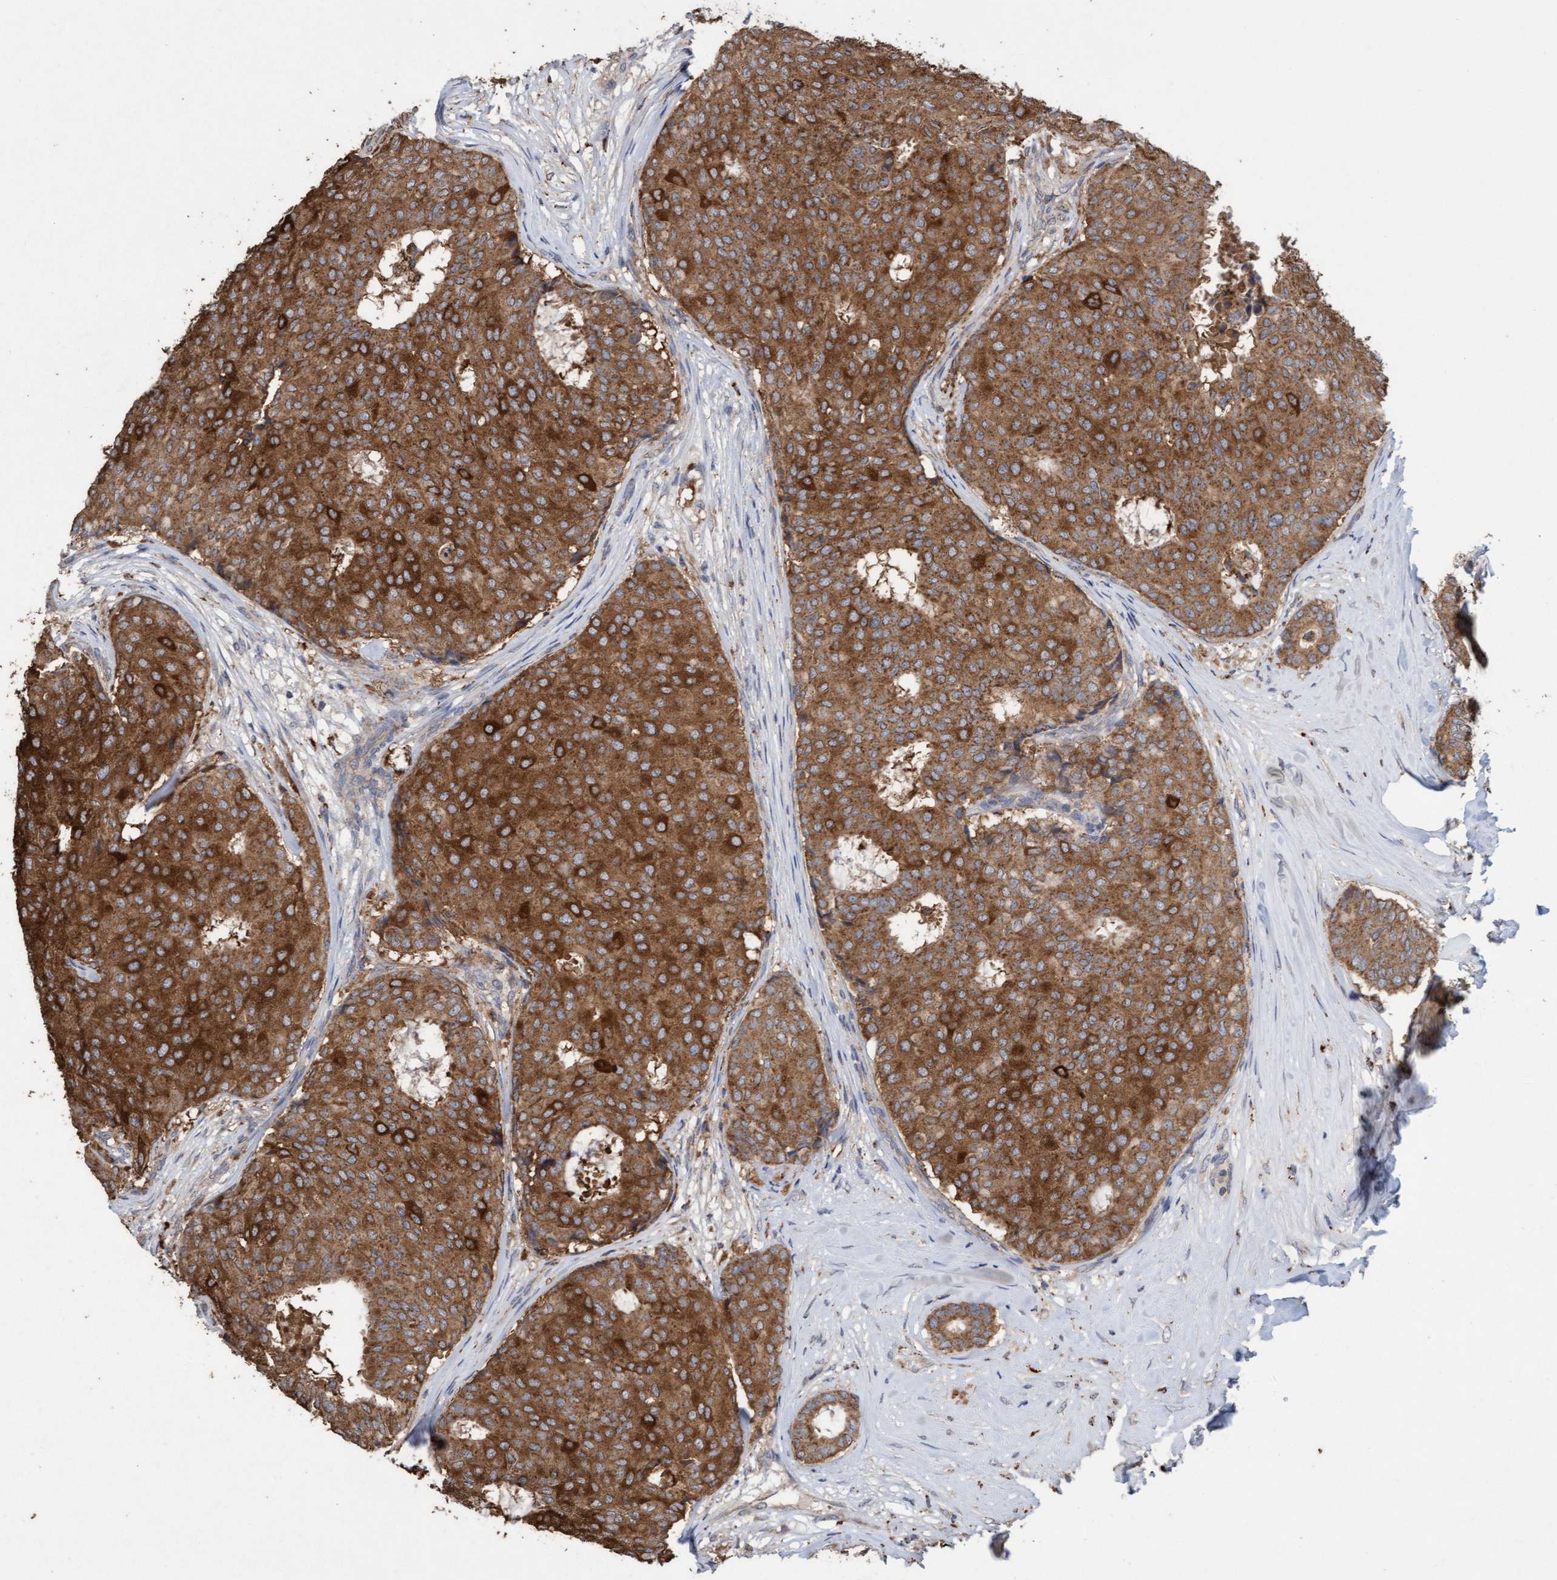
{"staining": {"intensity": "moderate", "quantity": ">75%", "location": "cytoplasmic/membranous"}, "tissue": "breast cancer", "cell_type": "Tumor cells", "image_type": "cancer", "snomed": [{"axis": "morphology", "description": "Duct carcinoma"}, {"axis": "topography", "description": "Breast"}], "caption": "Immunohistochemical staining of human breast cancer (infiltrating ductal carcinoma) shows medium levels of moderate cytoplasmic/membranous protein staining in about >75% of tumor cells.", "gene": "ATPAF2", "patient": {"sex": "female", "age": 75}}